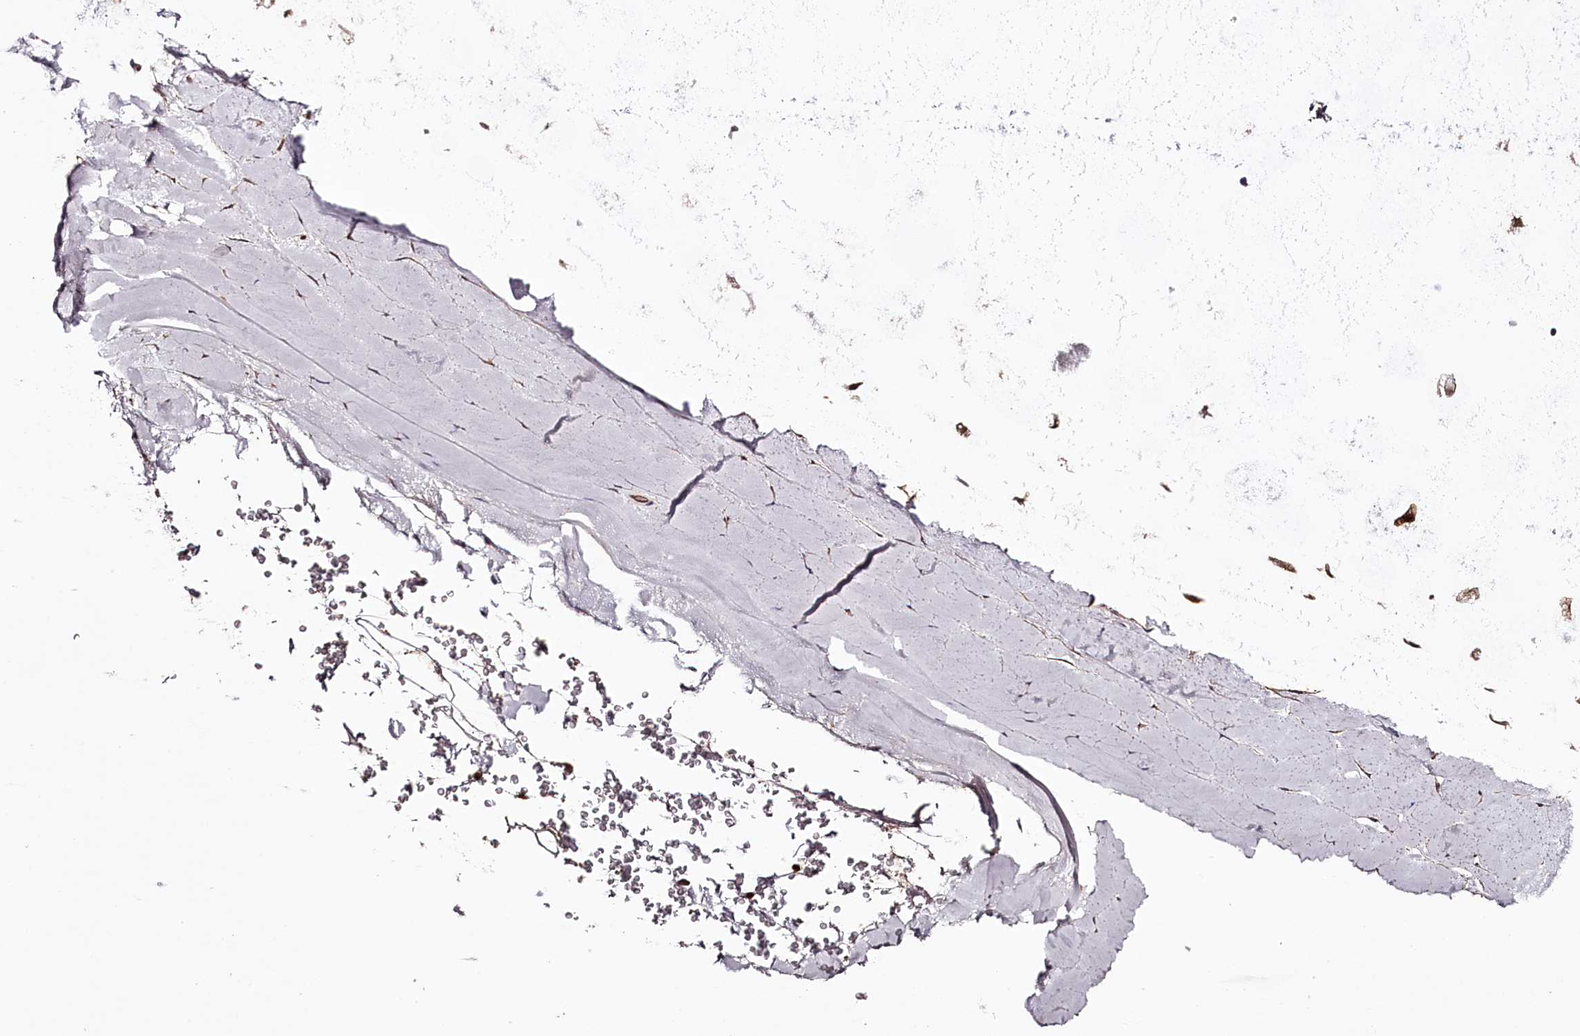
{"staining": {"intensity": "moderate", "quantity": ">75%", "location": "cytoplasmic/membranous"}, "tissue": "adipose tissue", "cell_type": "Adipocytes", "image_type": "normal", "snomed": [{"axis": "morphology", "description": "Normal tissue, NOS"}, {"axis": "morphology", "description": "Squamous cell carcinoma, NOS"}, {"axis": "topography", "description": "Lymph node"}, {"axis": "topography", "description": "Bronchus"}, {"axis": "topography", "description": "Lung"}], "caption": "The micrograph reveals immunohistochemical staining of normal adipose tissue. There is moderate cytoplasmic/membranous expression is identified in about >75% of adipocytes. The protein of interest is shown in brown color, while the nuclei are stained blue.", "gene": "KIF14", "patient": {"sex": "male", "age": 66}}